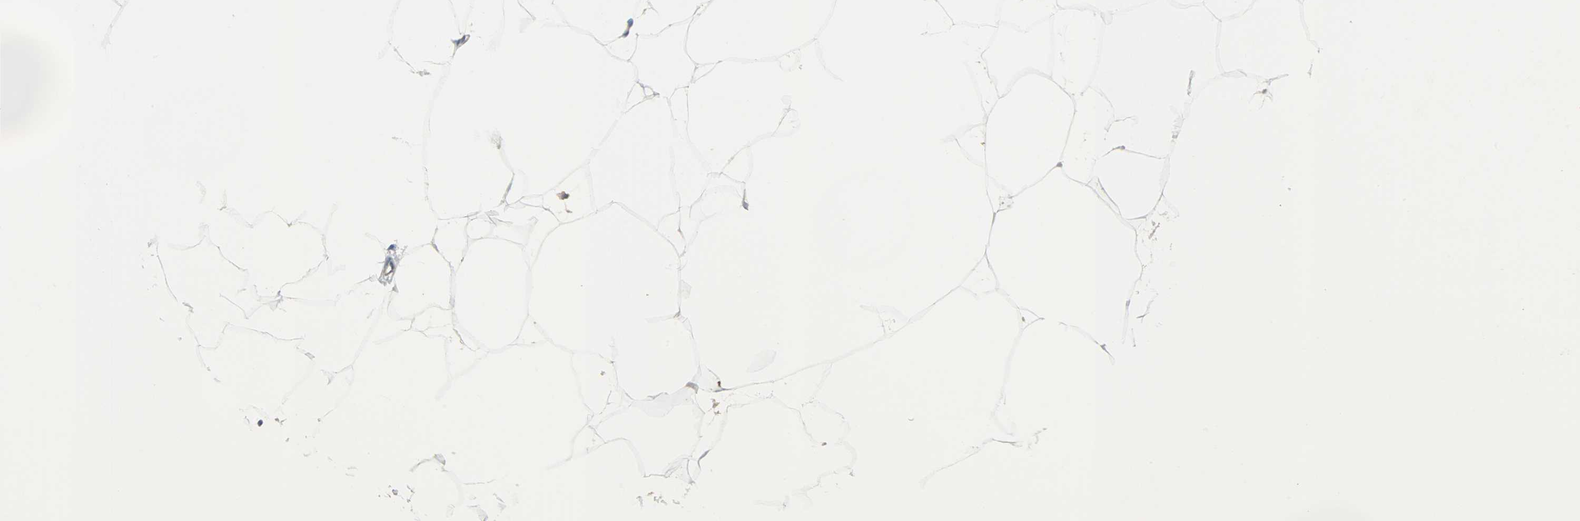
{"staining": {"intensity": "negative", "quantity": "none", "location": "none"}, "tissue": "adipose tissue", "cell_type": "Adipocytes", "image_type": "normal", "snomed": [{"axis": "morphology", "description": "Normal tissue, NOS"}, {"axis": "morphology", "description": "Duct carcinoma"}, {"axis": "topography", "description": "Breast"}, {"axis": "topography", "description": "Adipose tissue"}], "caption": "An image of adipose tissue stained for a protein exhibits no brown staining in adipocytes. (DAB (3,3'-diaminobenzidine) immunohistochemistry visualized using brightfield microscopy, high magnification).", "gene": "TSC22D2", "patient": {"sex": "female", "age": 37}}